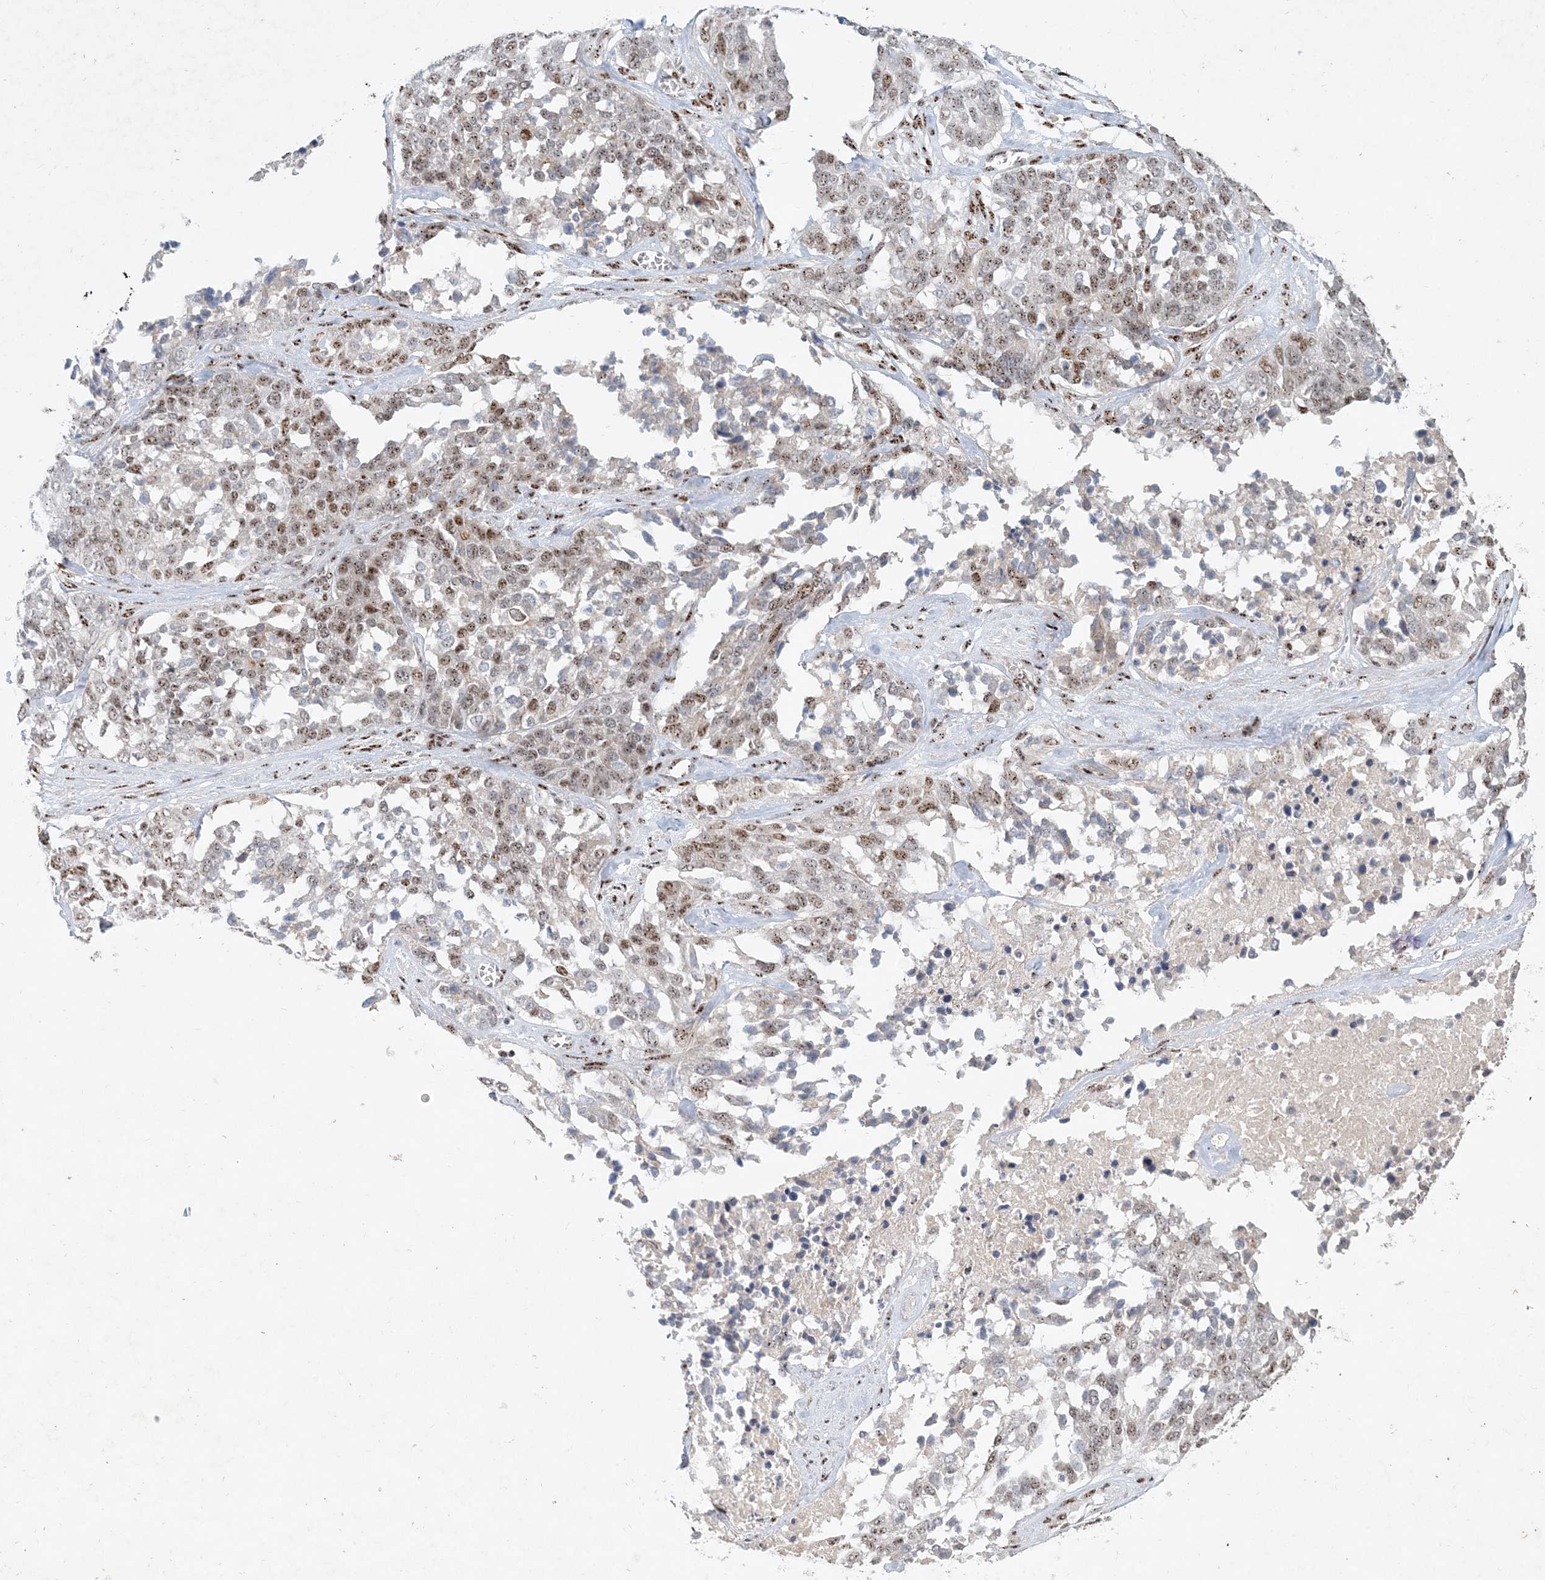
{"staining": {"intensity": "moderate", "quantity": "25%-75%", "location": "nuclear"}, "tissue": "ovarian cancer", "cell_type": "Tumor cells", "image_type": "cancer", "snomed": [{"axis": "morphology", "description": "Cystadenocarcinoma, serous, NOS"}, {"axis": "topography", "description": "Ovary"}], "caption": "Brown immunohistochemical staining in ovarian cancer (serous cystadenocarcinoma) displays moderate nuclear positivity in approximately 25%-75% of tumor cells.", "gene": "GIN1", "patient": {"sex": "female", "age": 44}}